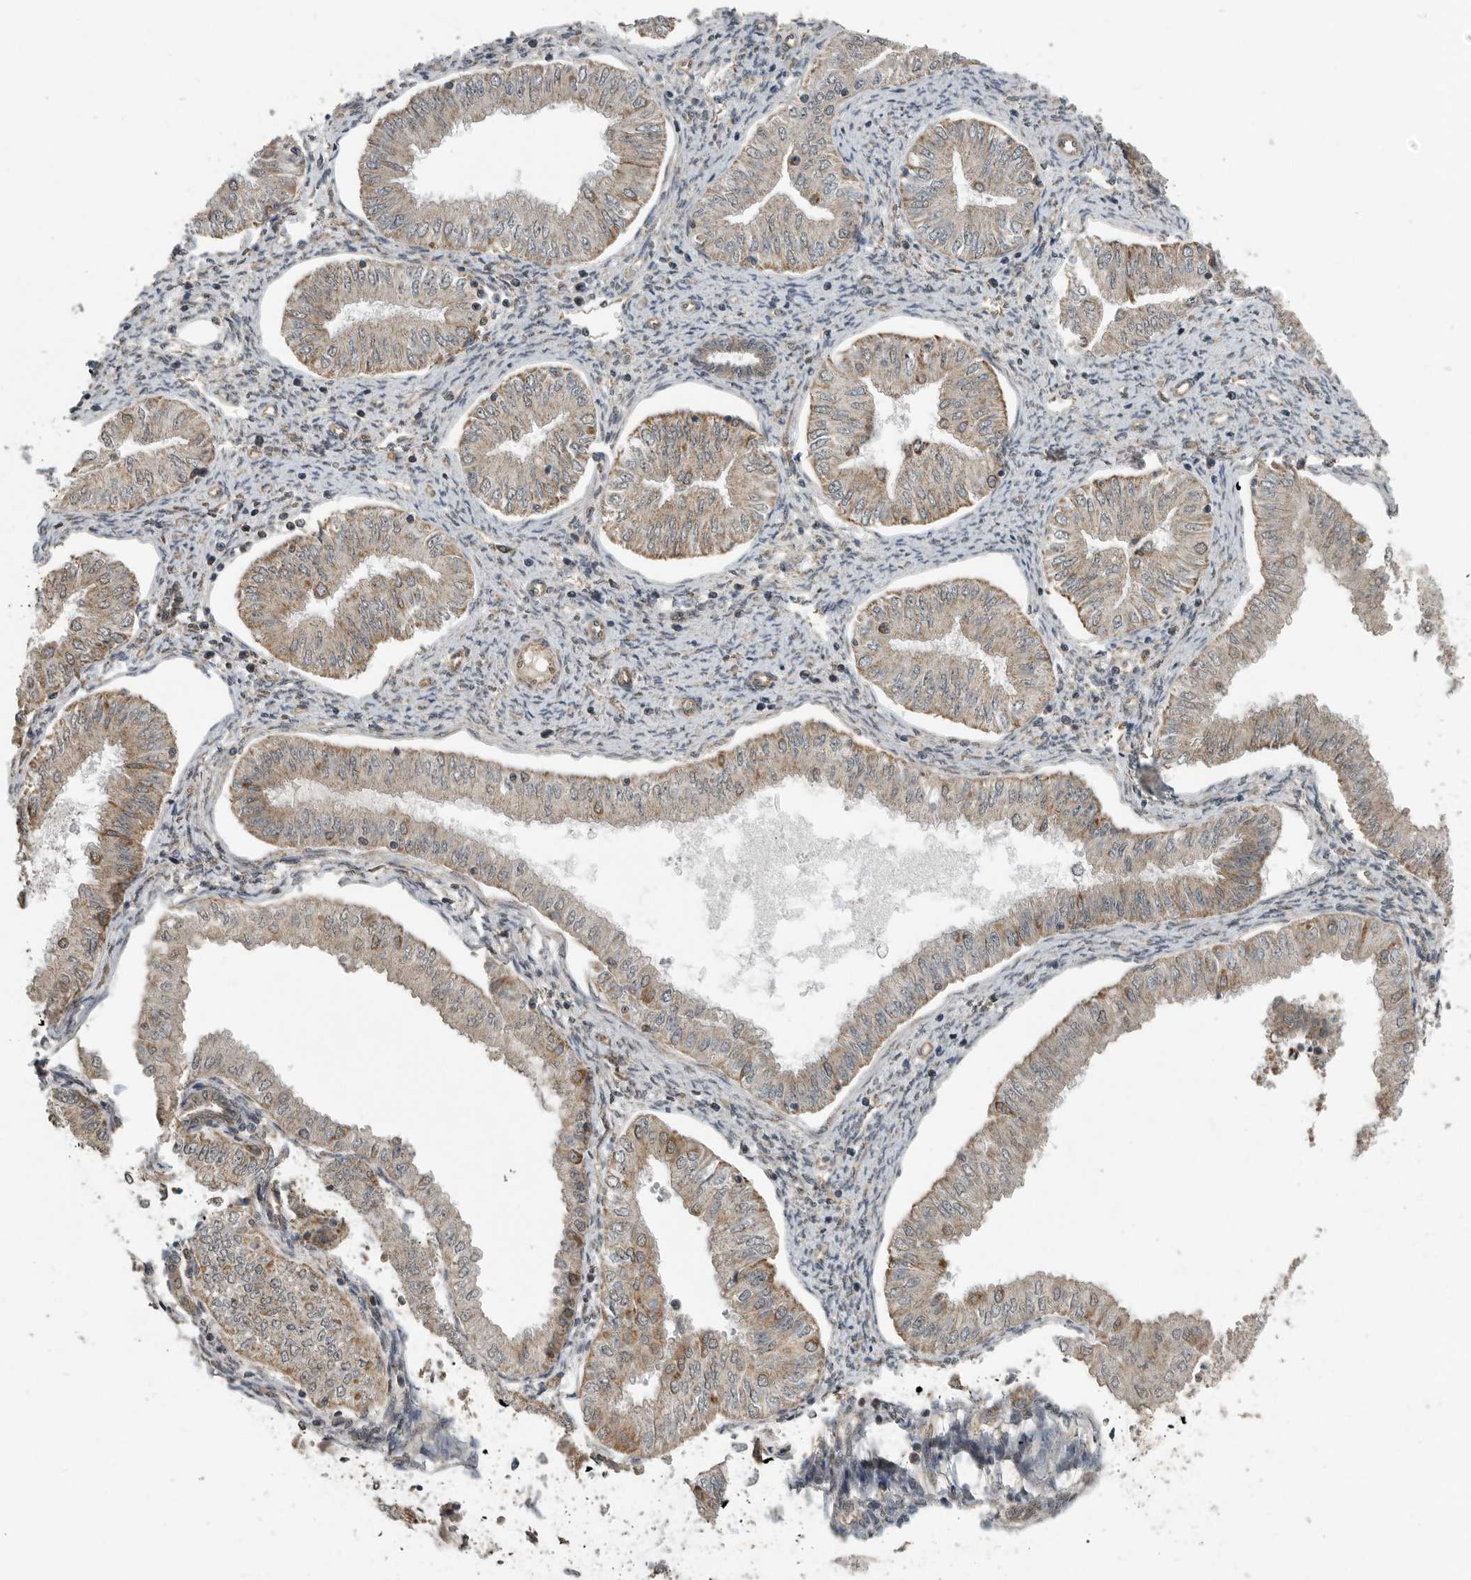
{"staining": {"intensity": "moderate", "quantity": "25%-75%", "location": "cytoplasmic/membranous"}, "tissue": "endometrial cancer", "cell_type": "Tumor cells", "image_type": "cancer", "snomed": [{"axis": "morphology", "description": "Normal tissue, NOS"}, {"axis": "morphology", "description": "Adenocarcinoma, NOS"}, {"axis": "topography", "description": "Endometrium"}], "caption": "Immunohistochemistry (IHC) (DAB) staining of human endometrial cancer (adenocarcinoma) demonstrates moderate cytoplasmic/membranous protein positivity in about 25%-75% of tumor cells.", "gene": "AFAP1", "patient": {"sex": "female", "age": 53}}